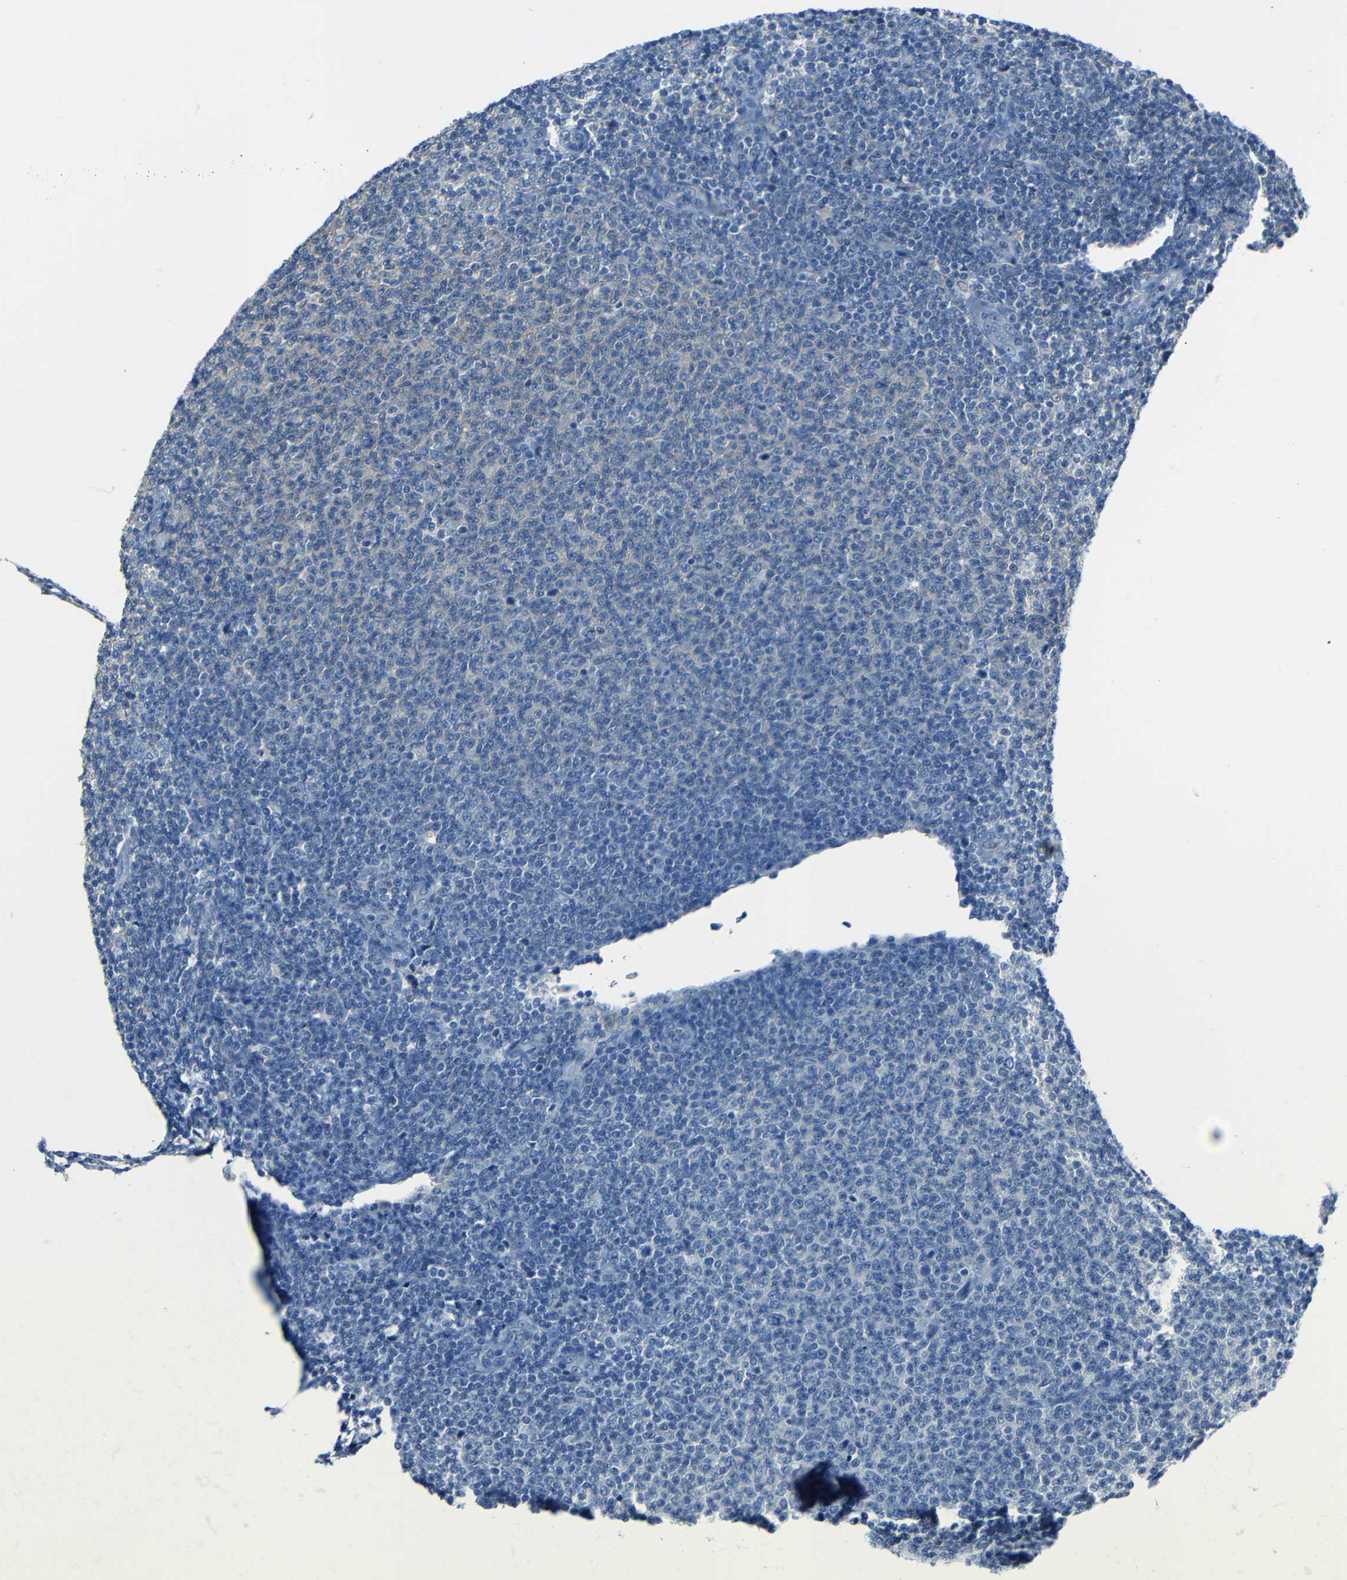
{"staining": {"intensity": "negative", "quantity": "none", "location": "none"}, "tissue": "lymphoma", "cell_type": "Tumor cells", "image_type": "cancer", "snomed": [{"axis": "morphology", "description": "Malignant lymphoma, non-Hodgkin's type, Low grade"}, {"axis": "topography", "description": "Lymph node"}], "caption": "Immunohistochemistry of malignant lymphoma, non-Hodgkin's type (low-grade) shows no expression in tumor cells.", "gene": "DNAJC5", "patient": {"sex": "male", "age": 66}}